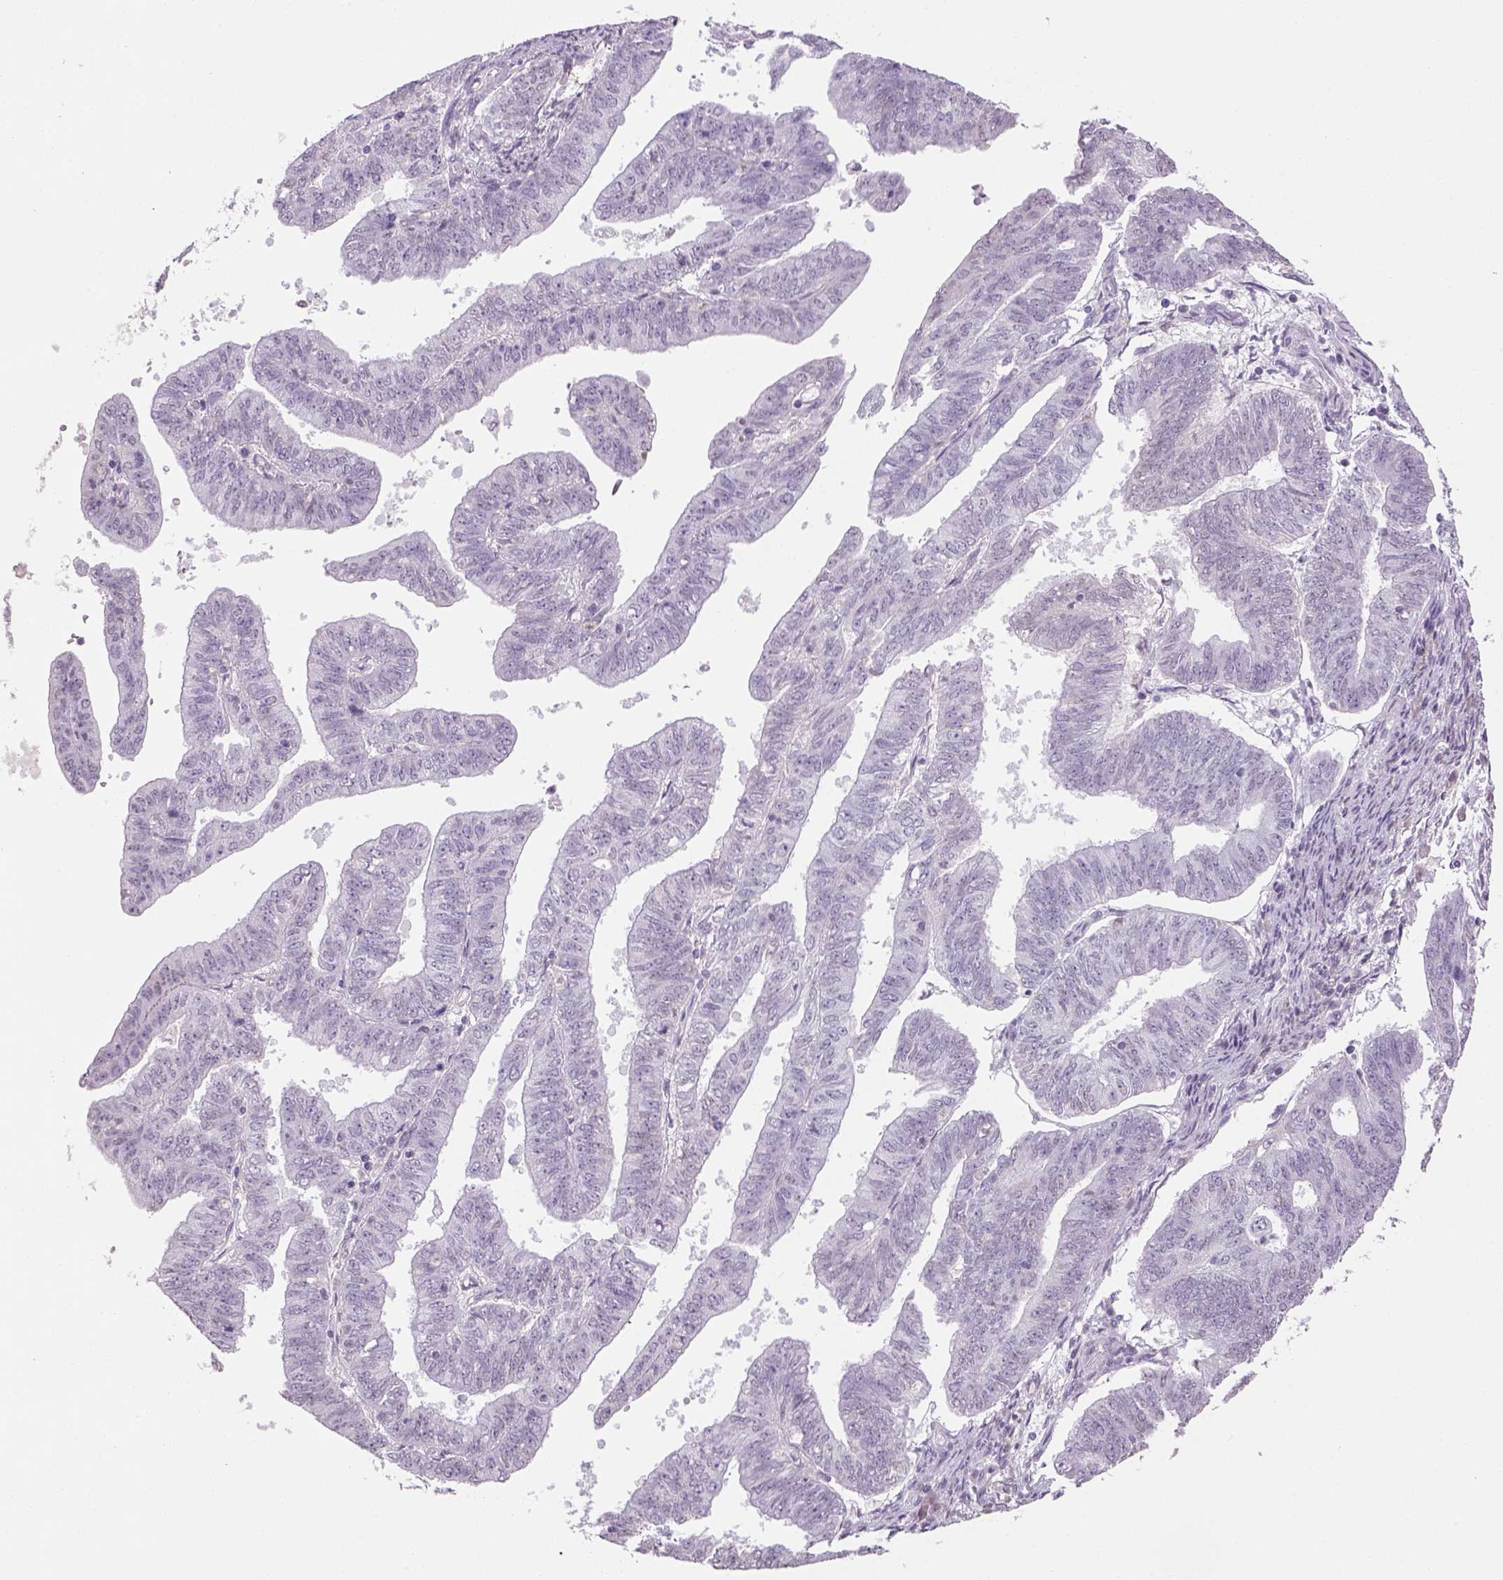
{"staining": {"intensity": "negative", "quantity": "none", "location": "none"}, "tissue": "endometrial cancer", "cell_type": "Tumor cells", "image_type": "cancer", "snomed": [{"axis": "morphology", "description": "Adenocarcinoma, NOS"}, {"axis": "topography", "description": "Endometrium"}], "caption": "Endometrial adenocarcinoma stained for a protein using IHC exhibits no positivity tumor cells.", "gene": "PRRT1", "patient": {"sex": "female", "age": 82}}